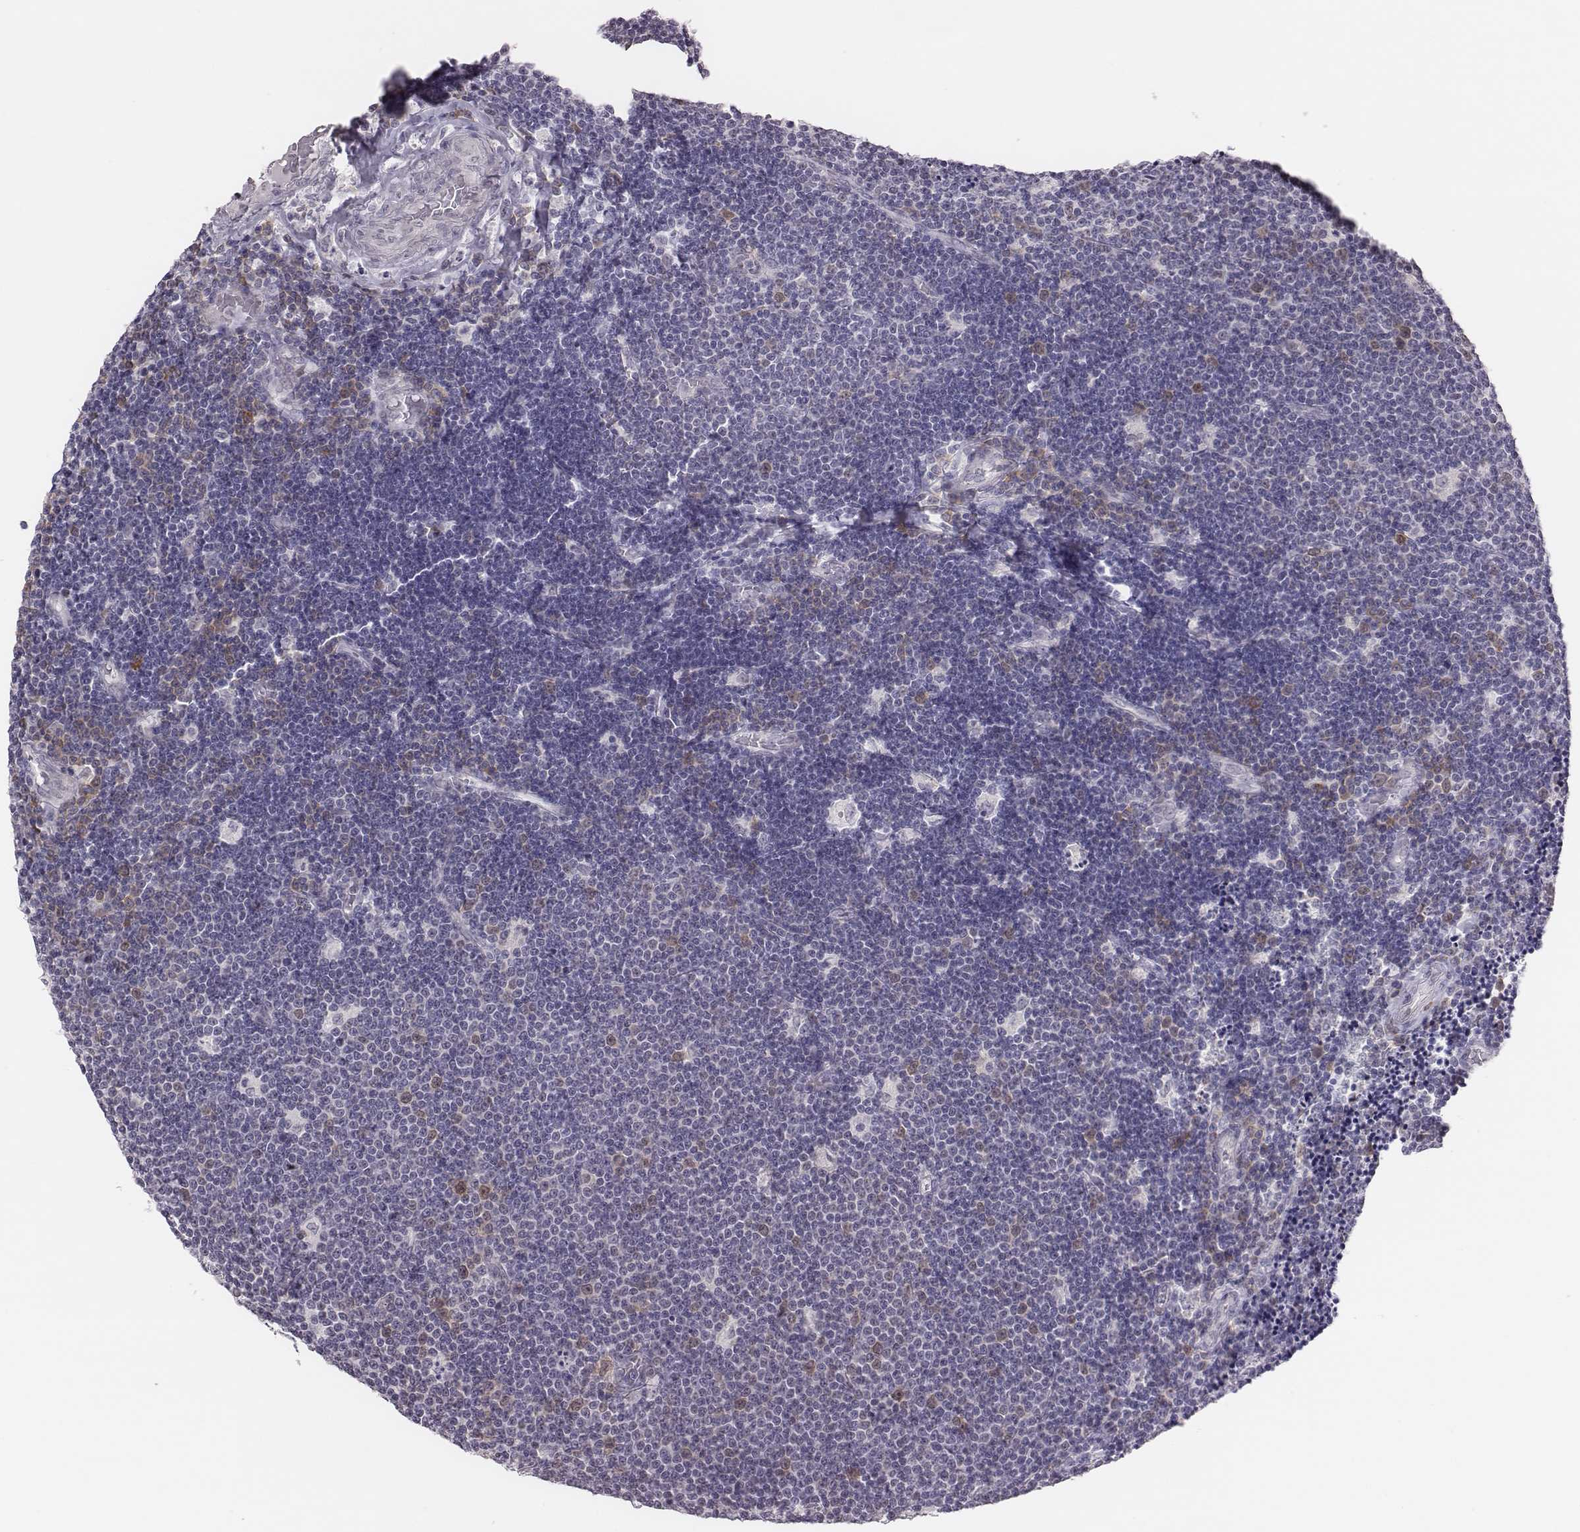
{"staining": {"intensity": "negative", "quantity": "none", "location": "none"}, "tissue": "lymphoma", "cell_type": "Tumor cells", "image_type": "cancer", "snomed": [{"axis": "morphology", "description": "Malignant lymphoma, non-Hodgkin's type, Low grade"}, {"axis": "topography", "description": "Brain"}], "caption": "A micrograph of human low-grade malignant lymphoma, non-Hodgkin's type is negative for staining in tumor cells. (IHC, brightfield microscopy, high magnification).", "gene": "PBK", "patient": {"sex": "female", "age": 66}}